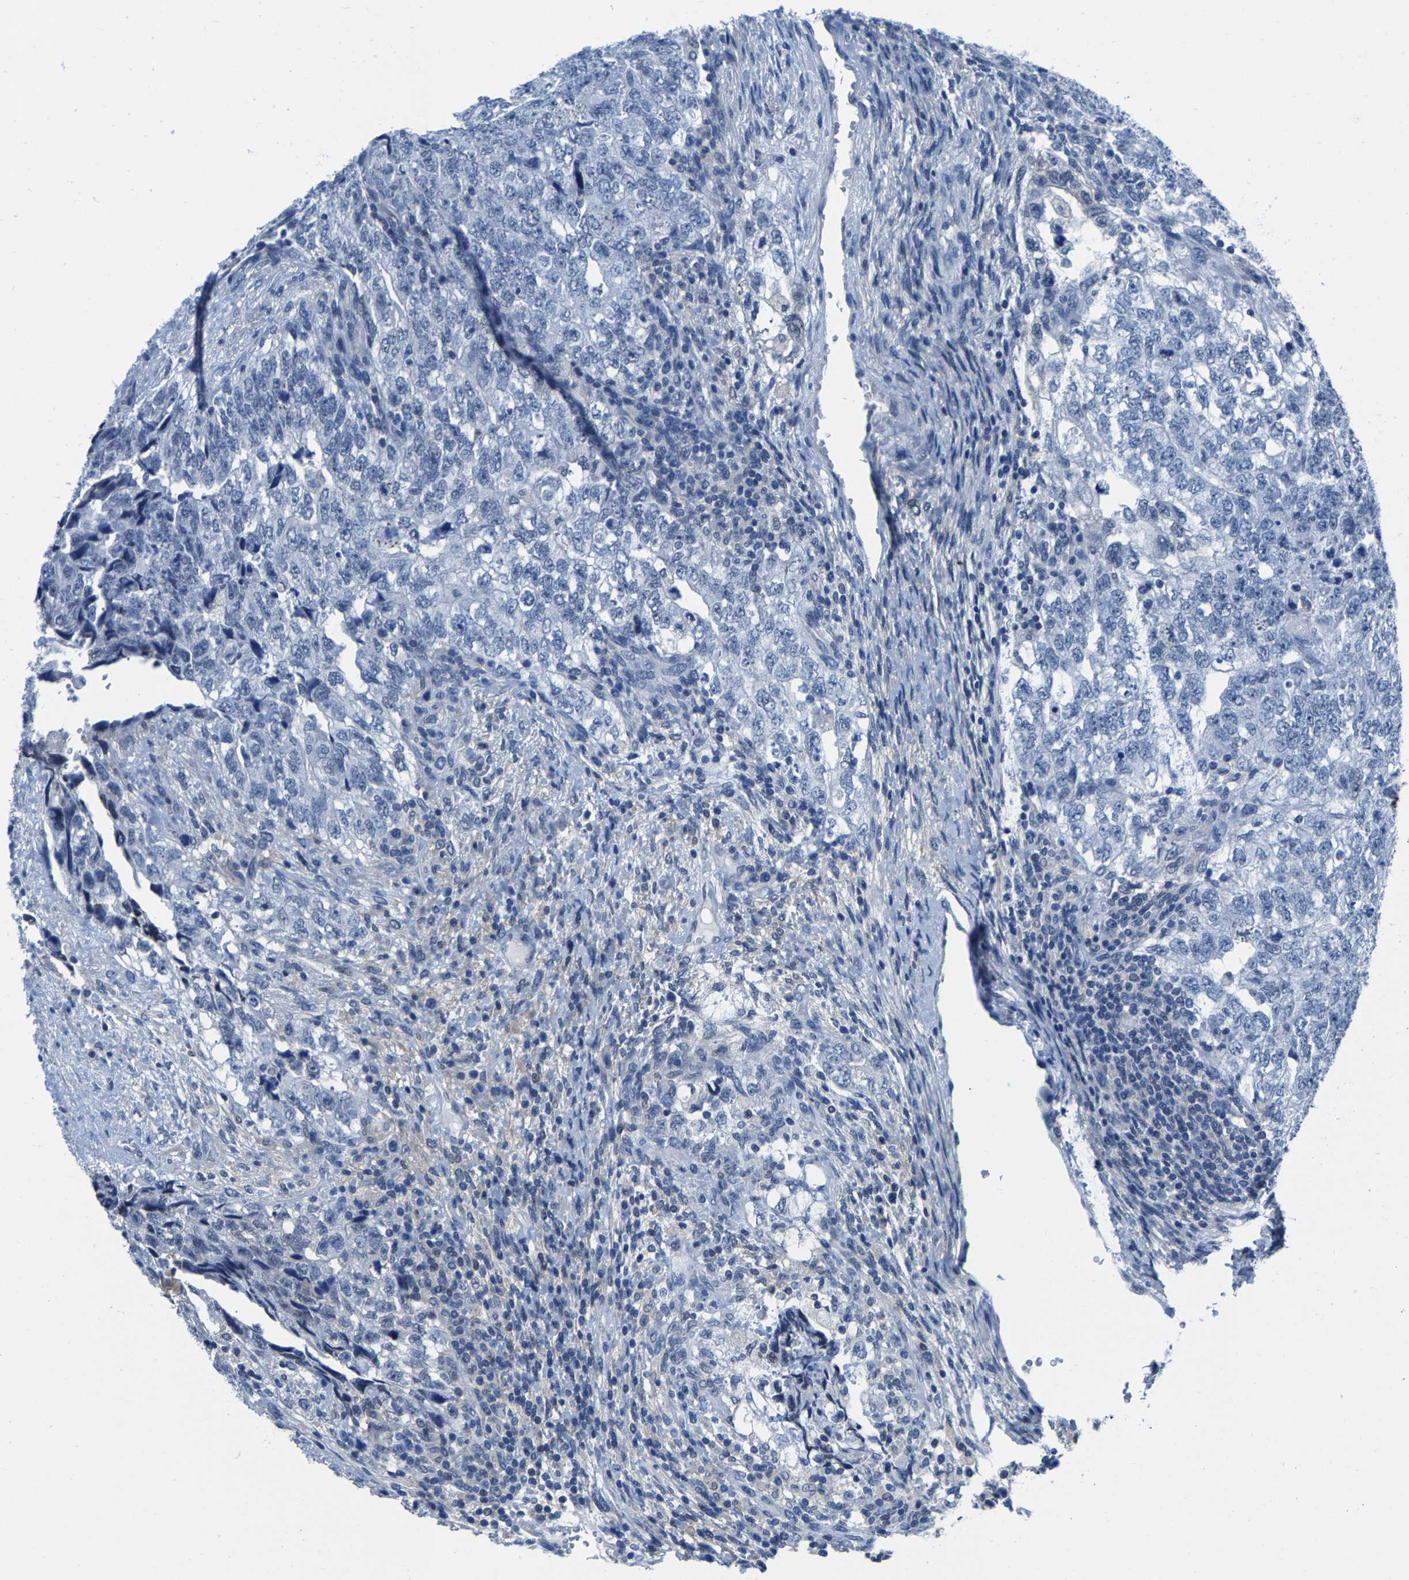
{"staining": {"intensity": "negative", "quantity": "none", "location": "none"}, "tissue": "testis cancer", "cell_type": "Tumor cells", "image_type": "cancer", "snomed": [{"axis": "morphology", "description": "Carcinoma, Embryonal, NOS"}, {"axis": "topography", "description": "Testis"}], "caption": "Tumor cells are negative for protein expression in human testis embryonal carcinoma.", "gene": "SSH3", "patient": {"sex": "male", "age": 36}}